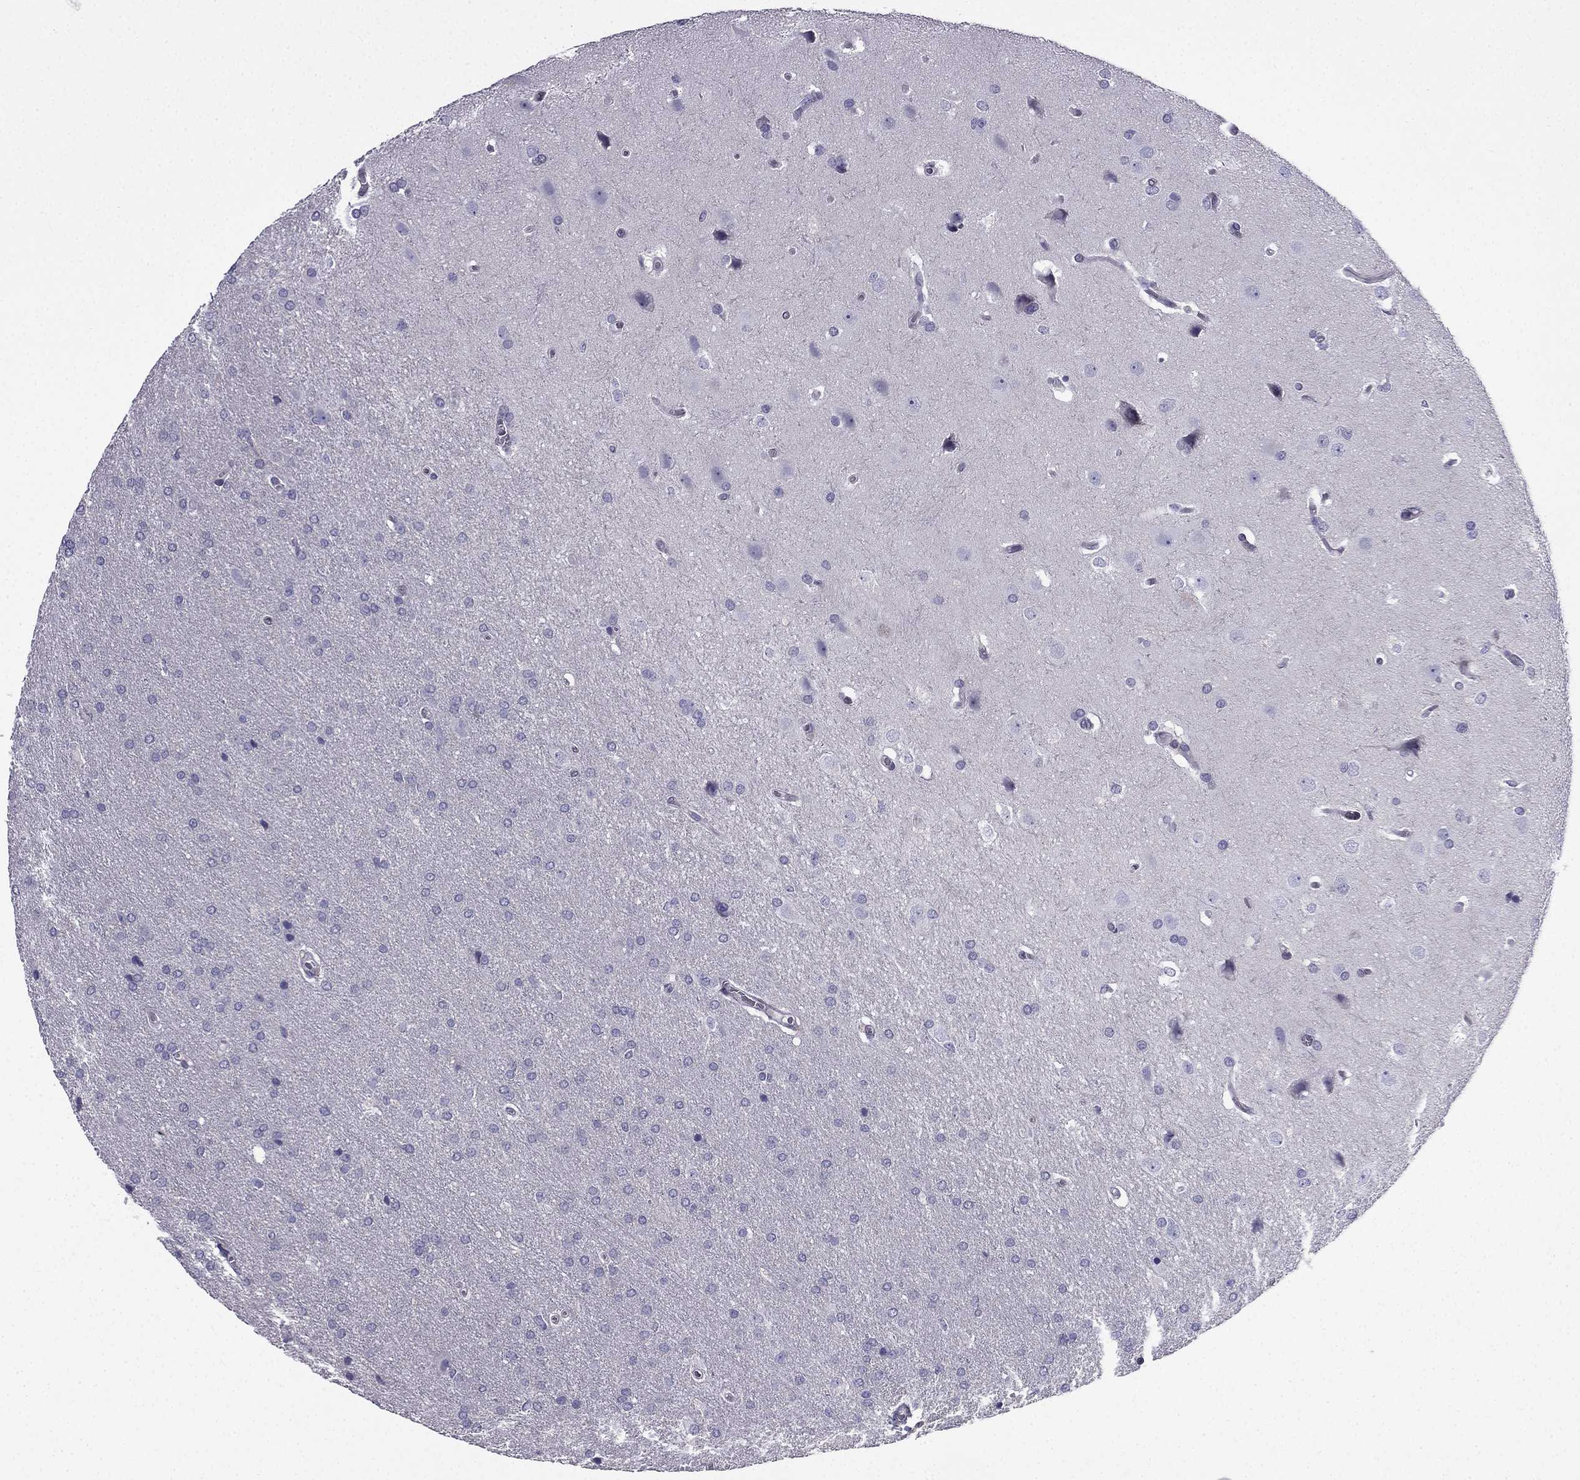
{"staining": {"intensity": "negative", "quantity": "none", "location": "none"}, "tissue": "glioma", "cell_type": "Tumor cells", "image_type": "cancer", "snomed": [{"axis": "morphology", "description": "Glioma, malignant, Low grade"}, {"axis": "topography", "description": "Brain"}], "caption": "Immunohistochemical staining of glioma shows no significant positivity in tumor cells.", "gene": "IKBIP", "patient": {"sex": "female", "age": 32}}